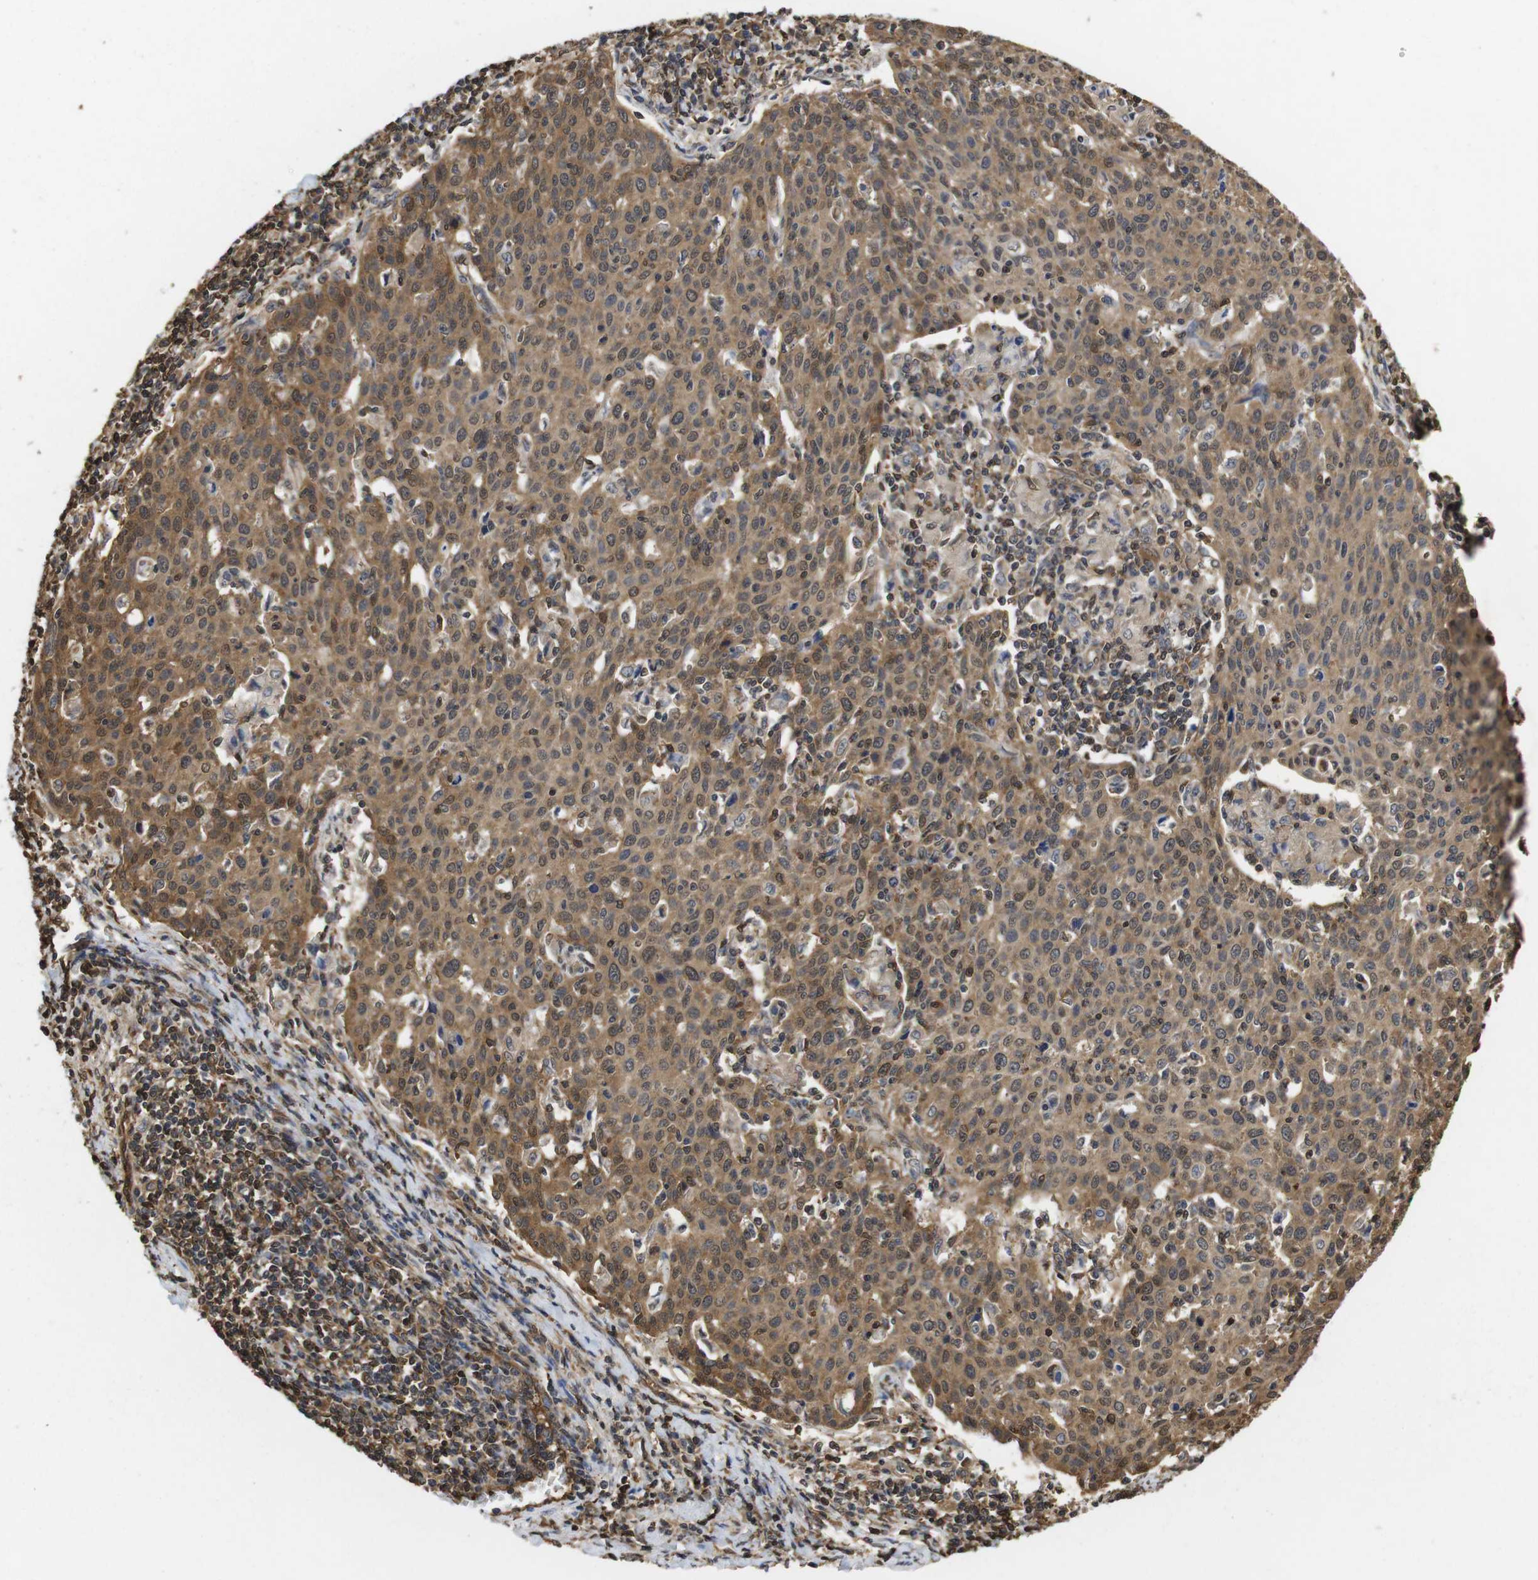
{"staining": {"intensity": "moderate", "quantity": ">75%", "location": "cytoplasmic/membranous,nuclear"}, "tissue": "cervical cancer", "cell_type": "Tumor cells", "image_type": "cancer", "snomed": [{"axis": "morphology", "description": "Squamous cell carcinoma, NOS"}, {"axis": "topography", "description": "Cervix"}], "caption": "This histopathology image reveals immunohistochemistry staining of squamous cell carcinoma (cervical), with medium moderate cytoplasmic/membranous and nuclear expression in approximately >75% of tumor cells.", "gene": "SUMO3", "patient": {"sex": "female", "age": 38}}